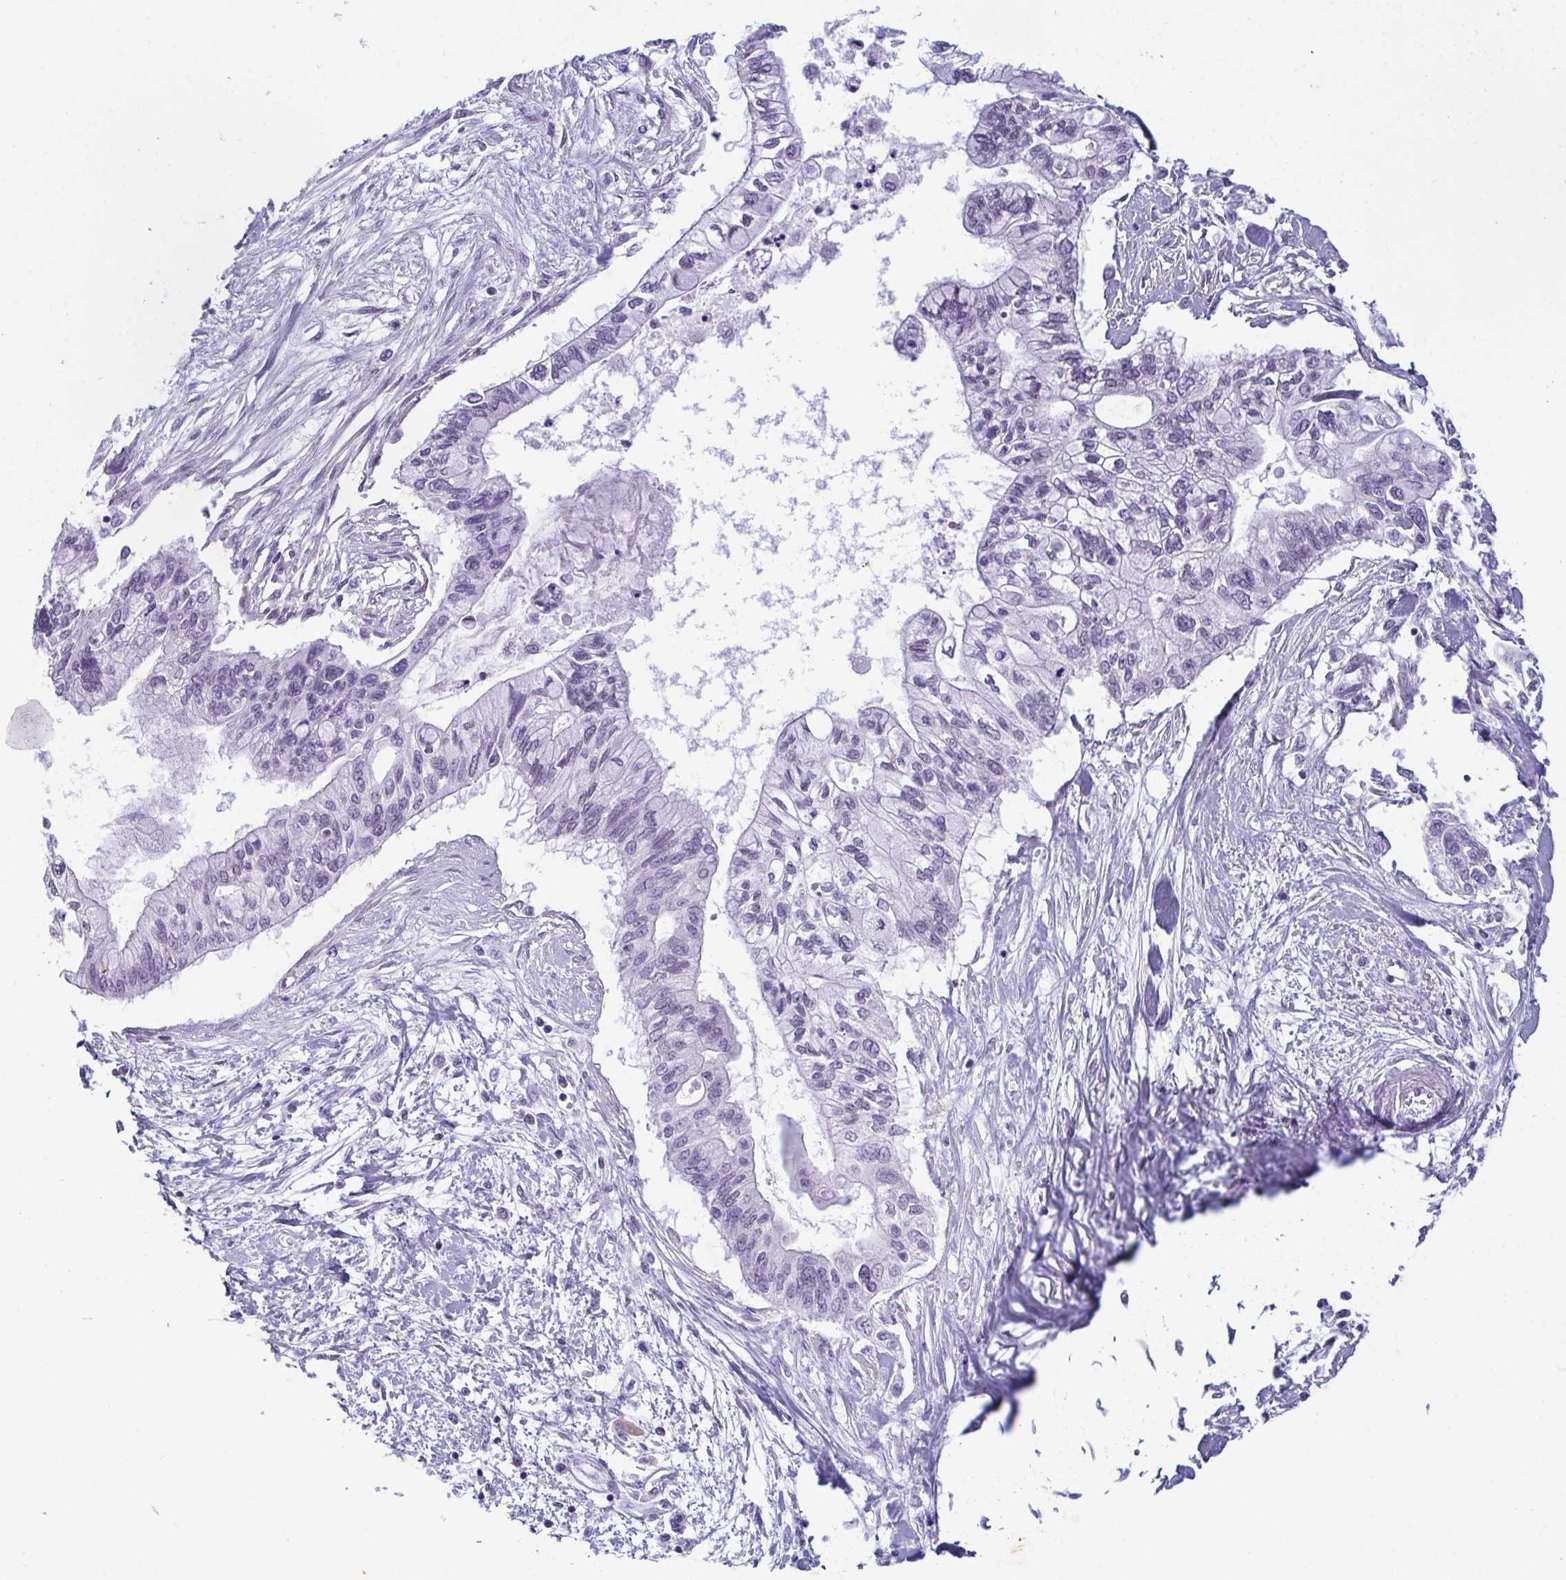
{"staining": {"intensity": "negative", "quantity": "none", "location": "none"}, "tissue": "pancreatic cancer", "cell_type": "Tumor cells", "image_type": "cancer", "snomed": [{"axis": "morphology", "description": "Adenocarcinoma, NOS"}, {"axis": "topography", "description": "Pancreas"}], "caption": "Photomicrograph shows no significant protein expression in tumor cells of pancreatic cancer.", "gene": "RBM7", "patient": {"sex": "female", "age": 77}}